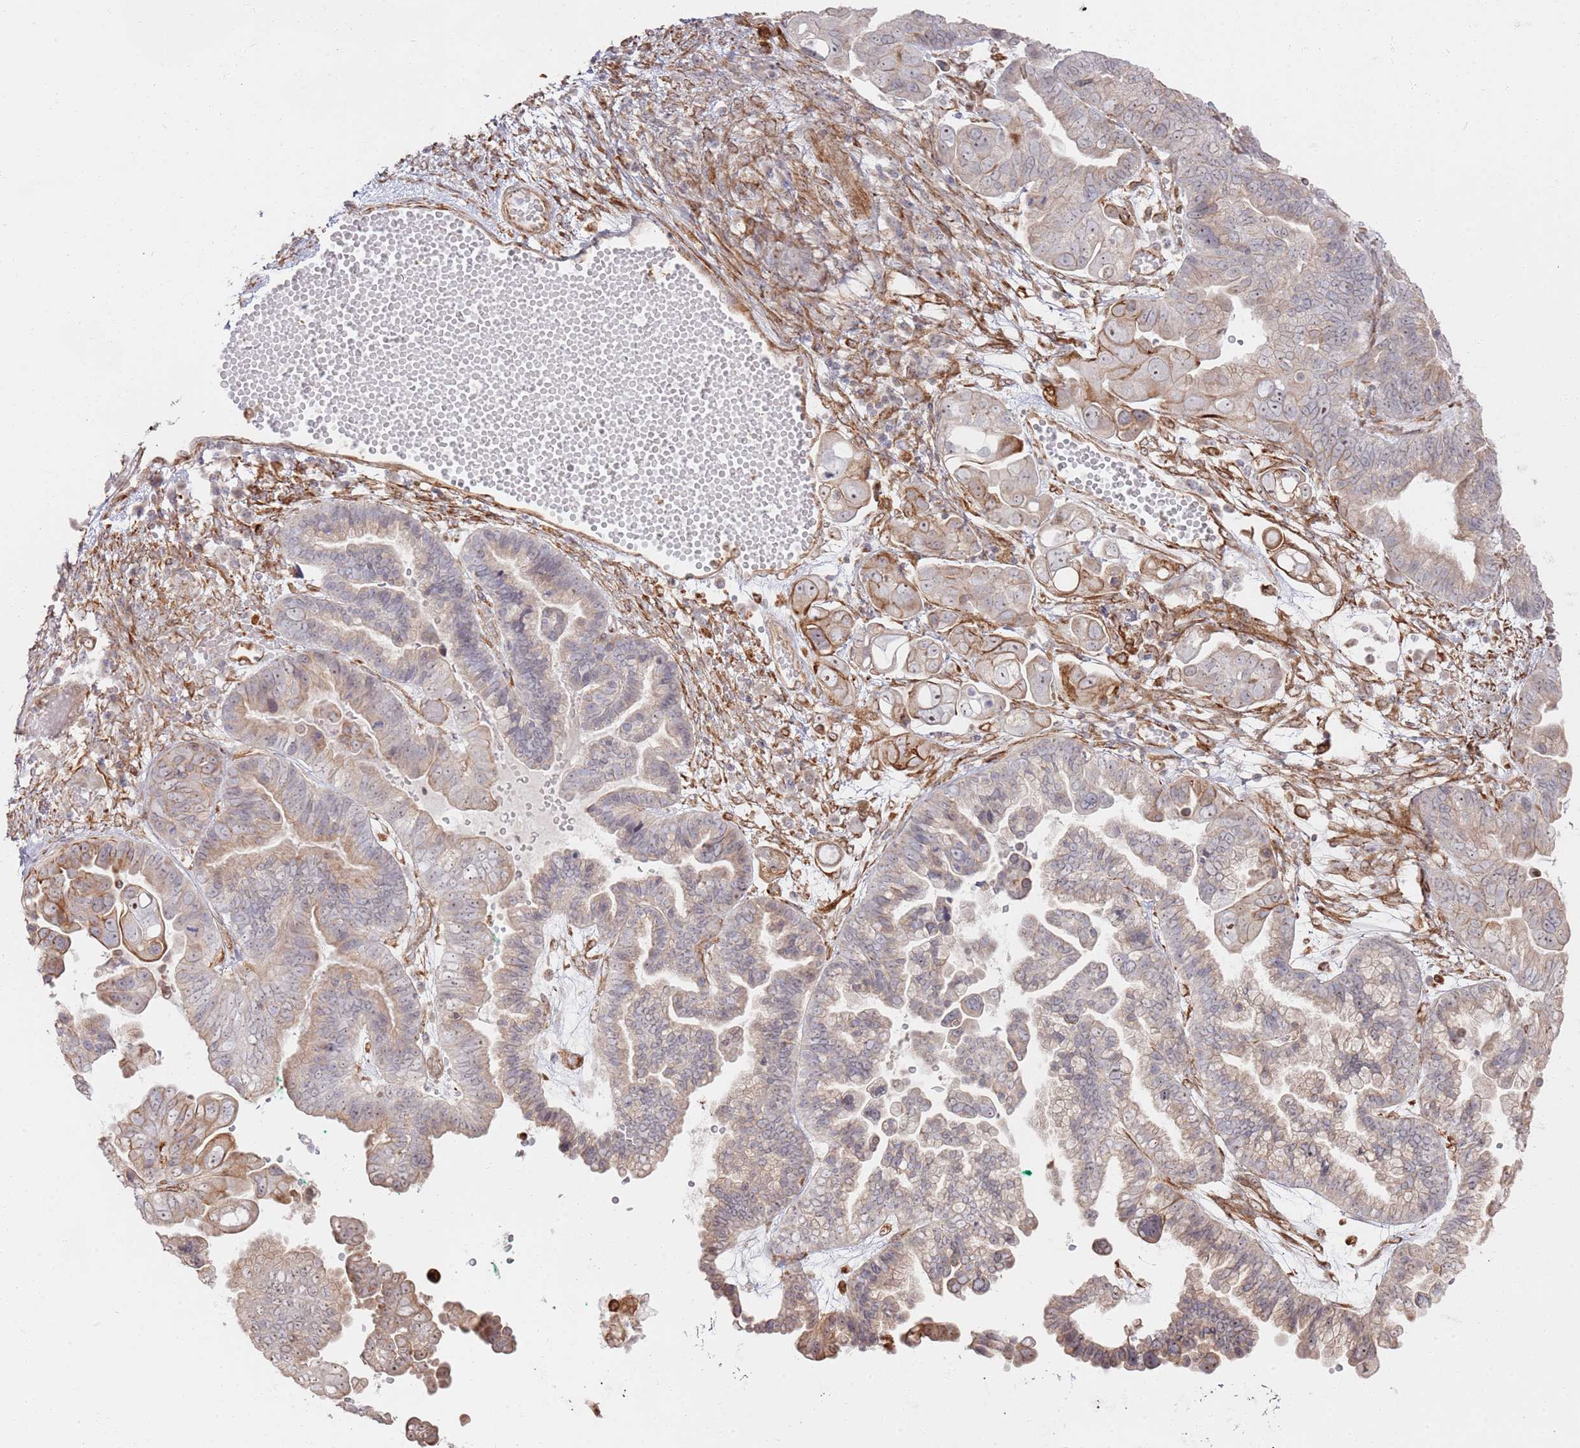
{"staining": {"intensity": "weak", "quantity": "25%-75%", "location": "cytoplasmic/membranous"}, "tissue": "ovarian cancer", "cell_type": "Tumor cells", "image_type": "cancer", "snomed": [{"axis": "morphology", "description": "Cystadenocarcinoma, serous, NOS"}, {"axis": "topography", "description": "Ovary"}], "caption": "Immunohistochemical staining of human ovarian cancer (serous cystadenocarcinoma) demonstrates weak cytoplasmic/membranous protein positivity in about 25%-75% of tumor cells. (DAB (3,3'-diaminobenzidine) = brown stain, brightfield microscopy at high magnification).", "gene": "PHF21A", "patient": {"sex": "female", "age": 56}}